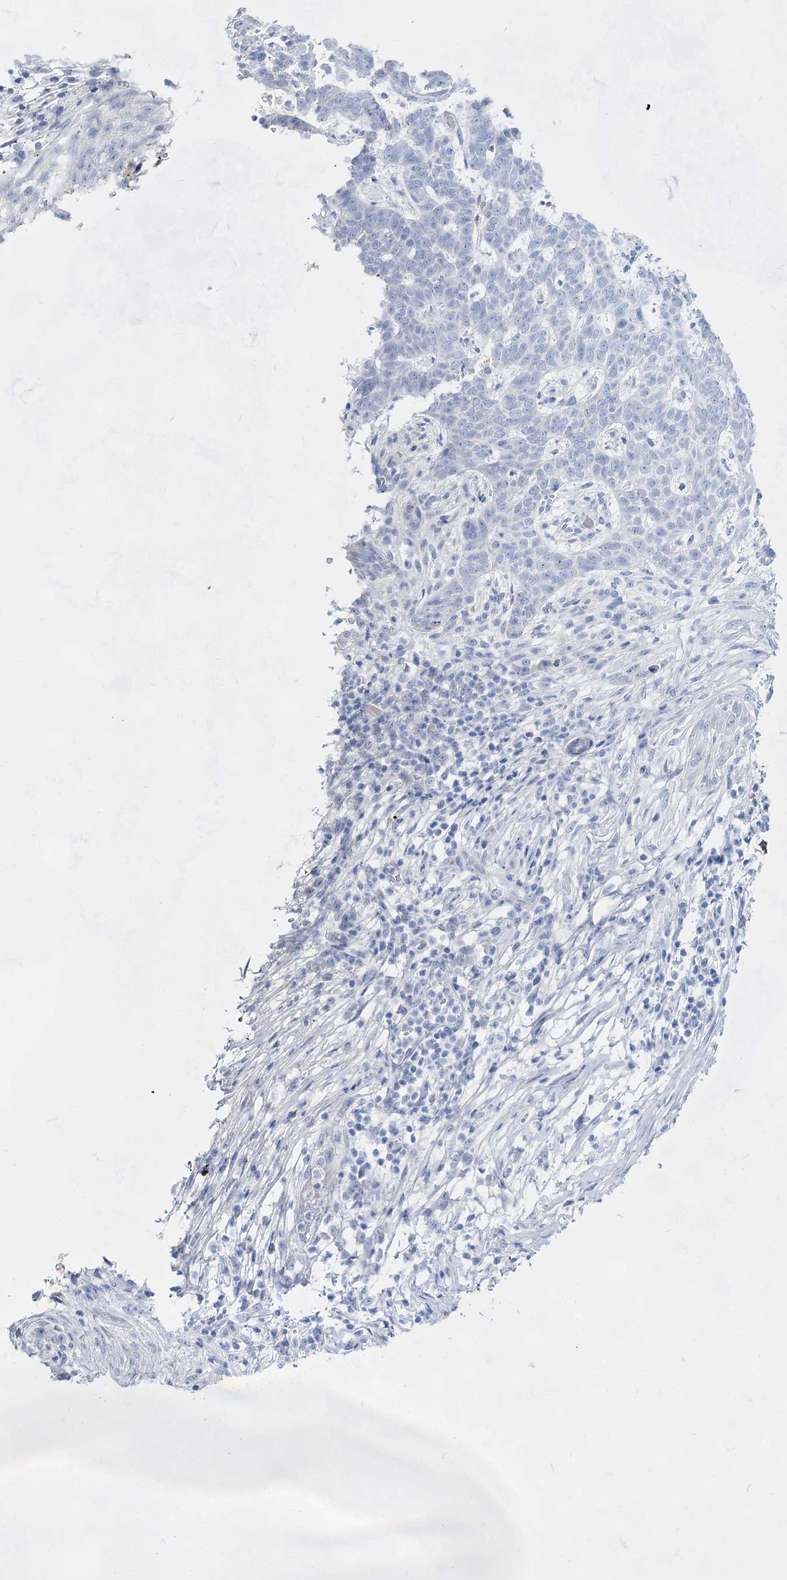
{"staining": {"intensity": "negative", "quantity": "none", "location": "none"}, "tissue": "skin cancer", "cell_type": "Tumor cells", "image_type": "cancer", "snomed": [{"axis": "morphology", "description": "Normal tissue, NOS"}, {"axis": "morphology", "description": "Basal cell carcinoma"}, {"axis": "topography", "description": "Skin"}], "caption": "Protein analysis of basal cell carcinoma (skin) reveals no significant staining in tumor cells.", "gene": "ACRV1", "patient": {"sex": "male", "age": 64}}